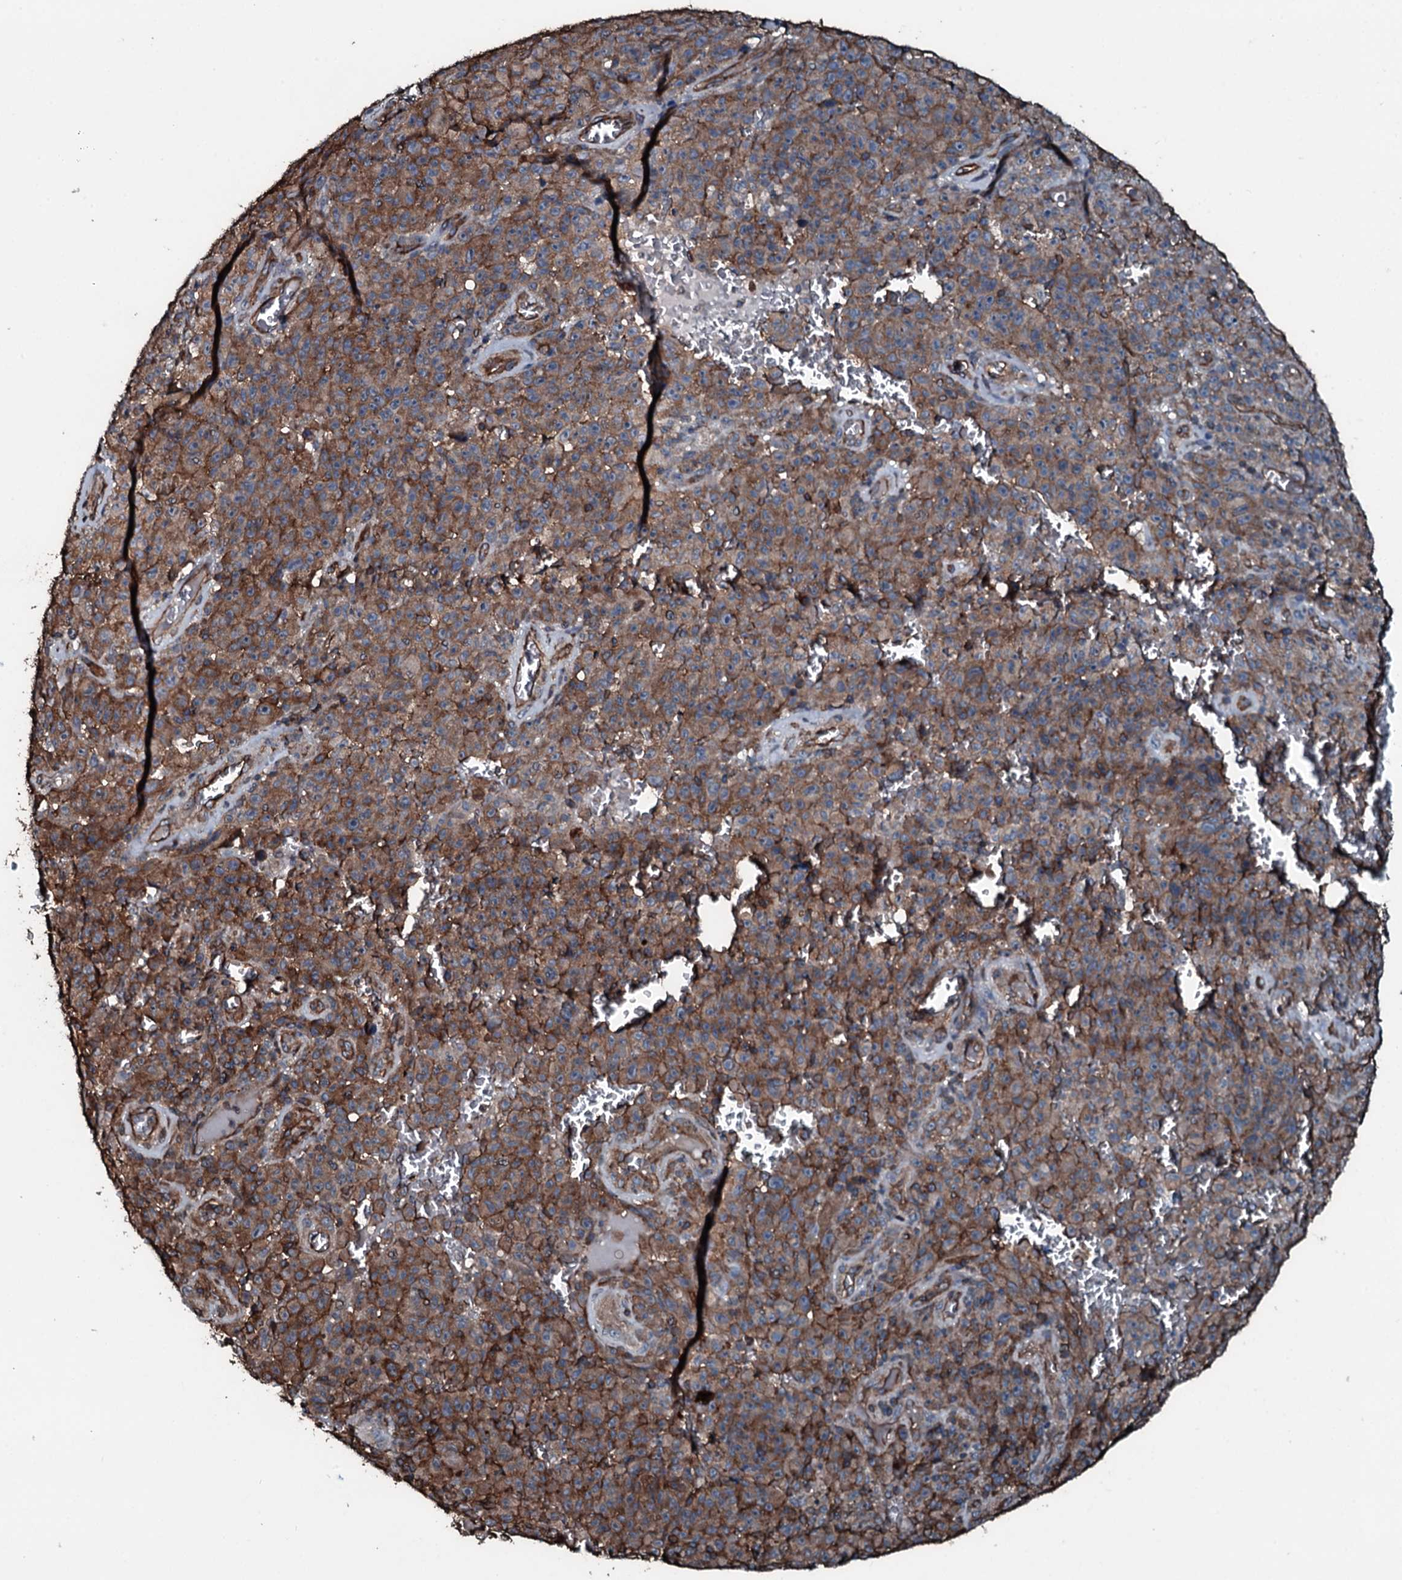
{"staining": {"intensity": "moderate", "quantity": ">75%", "location": "cytoplasmic/membranous"}, "tissue": "melanoma", "cell_type": "Tumor cells", "image_type": "cancer", "snomed": [{"axis": "morphology", "description": "Malignant melanoma, NOS"}, {"axis": "topography", "description": "Skin"}], "caption": "Melanoma stained for a protein reveals moderate cytoplasmic/membranous positivity in tumor cells. Using DAB (brown) and hematoxylin (blue) stains, captured at high magnification using brightfield microscopy.", "gene": "SLC25A38", "patient": {"sex": "female", "age": 82}}